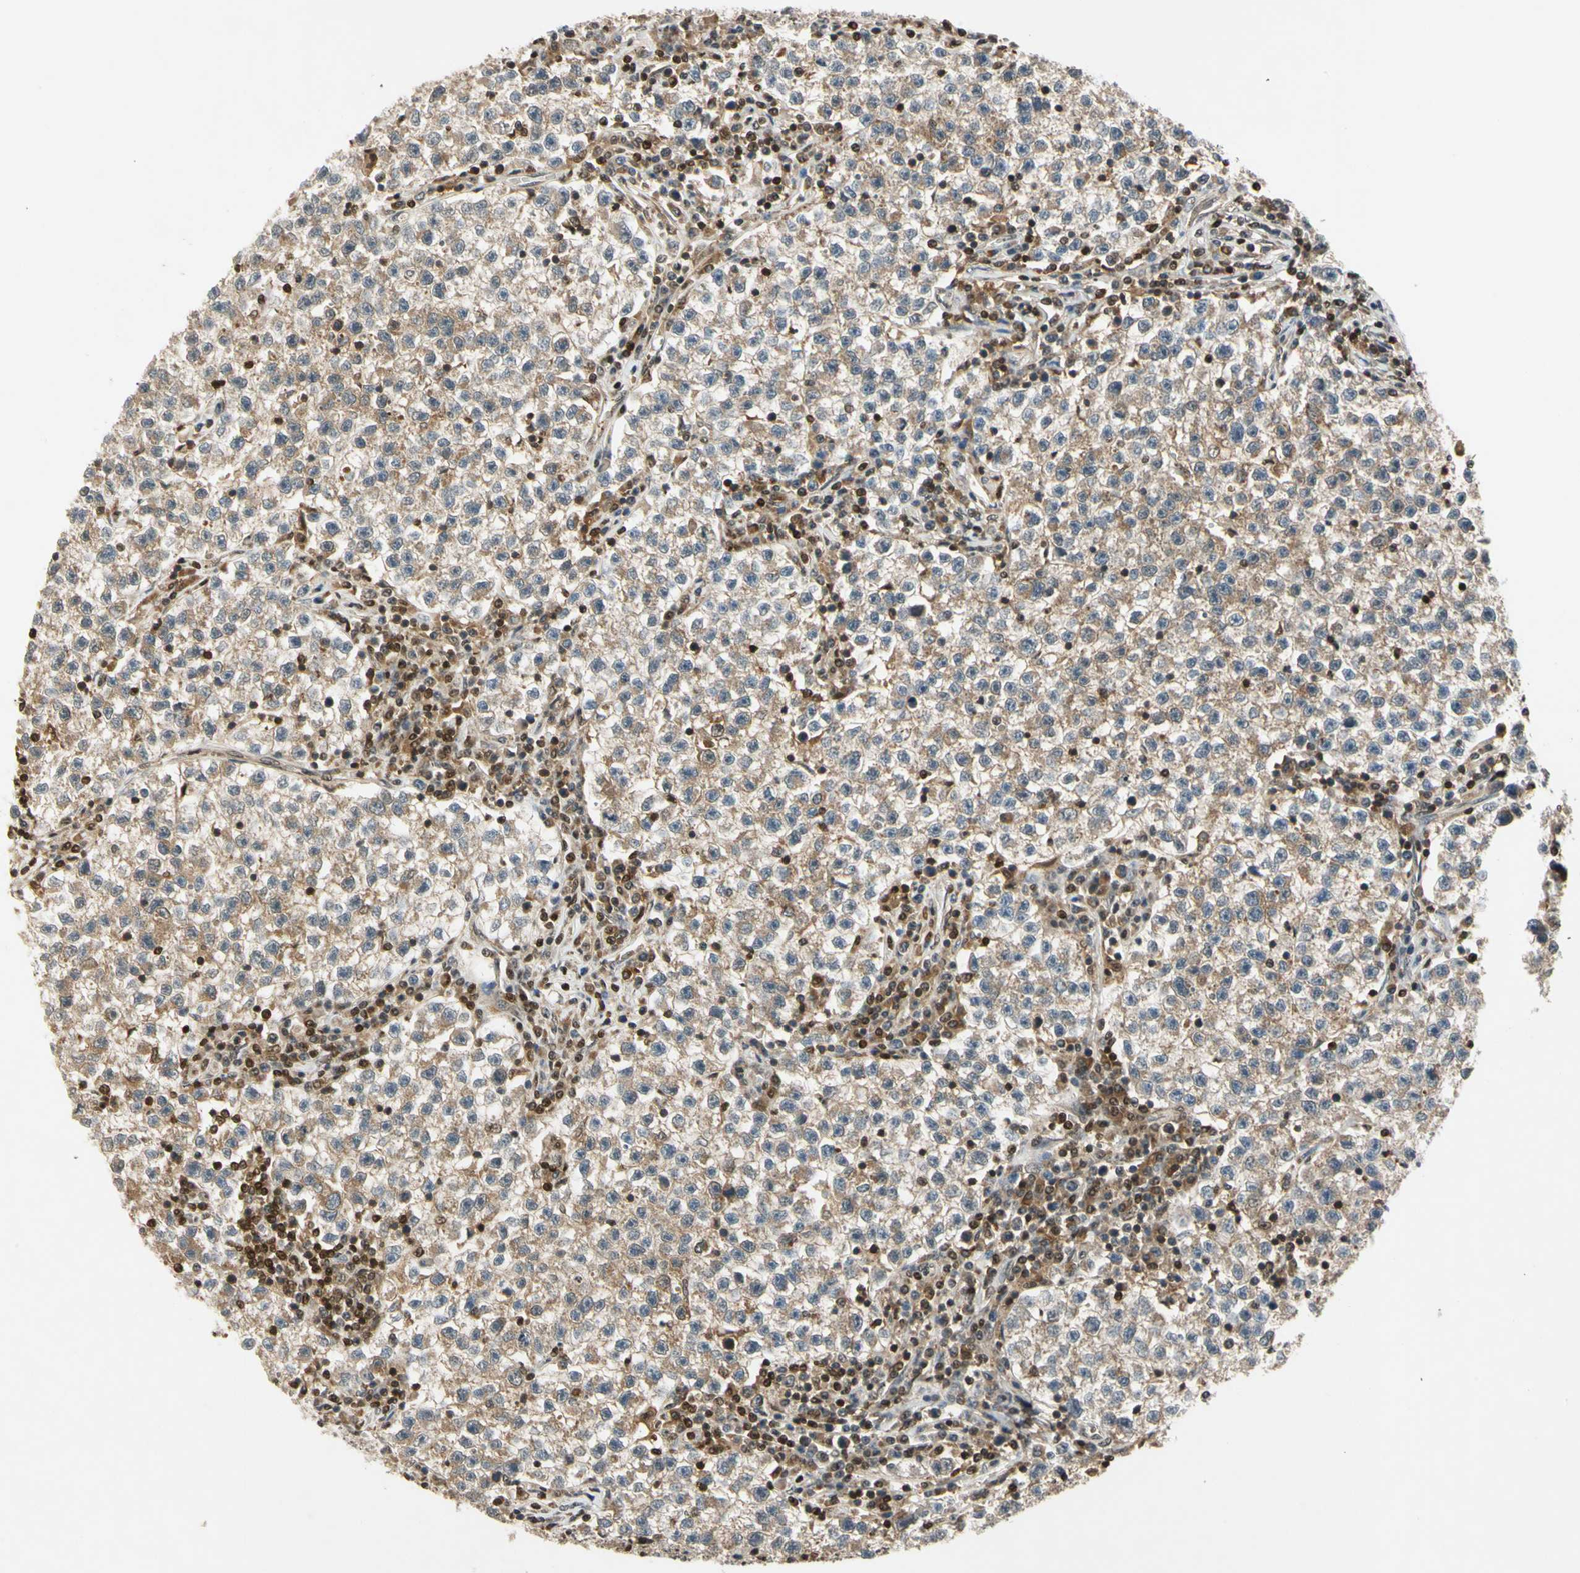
{"staining": {"intensity": "weak", "quantity": ">75%", "location": "cytoplasmic/membranous"}, "tissue": "testis cancer", "cell_type": "Tumor cells", "image_type": "cancer", "snomed": [{"axis": "morphology", "description": "Seminoma, NOS"}, {"axis": "topography", "description": "Testis"}], "caption": "Testis cancer (seminoma) stained with a brown dye demonstrates weak cytoplasmic/membranous positive staining in approximately >75% of tumor cells.", "gene": "GSR", "patient": {"sex": "male", "age": 22}}